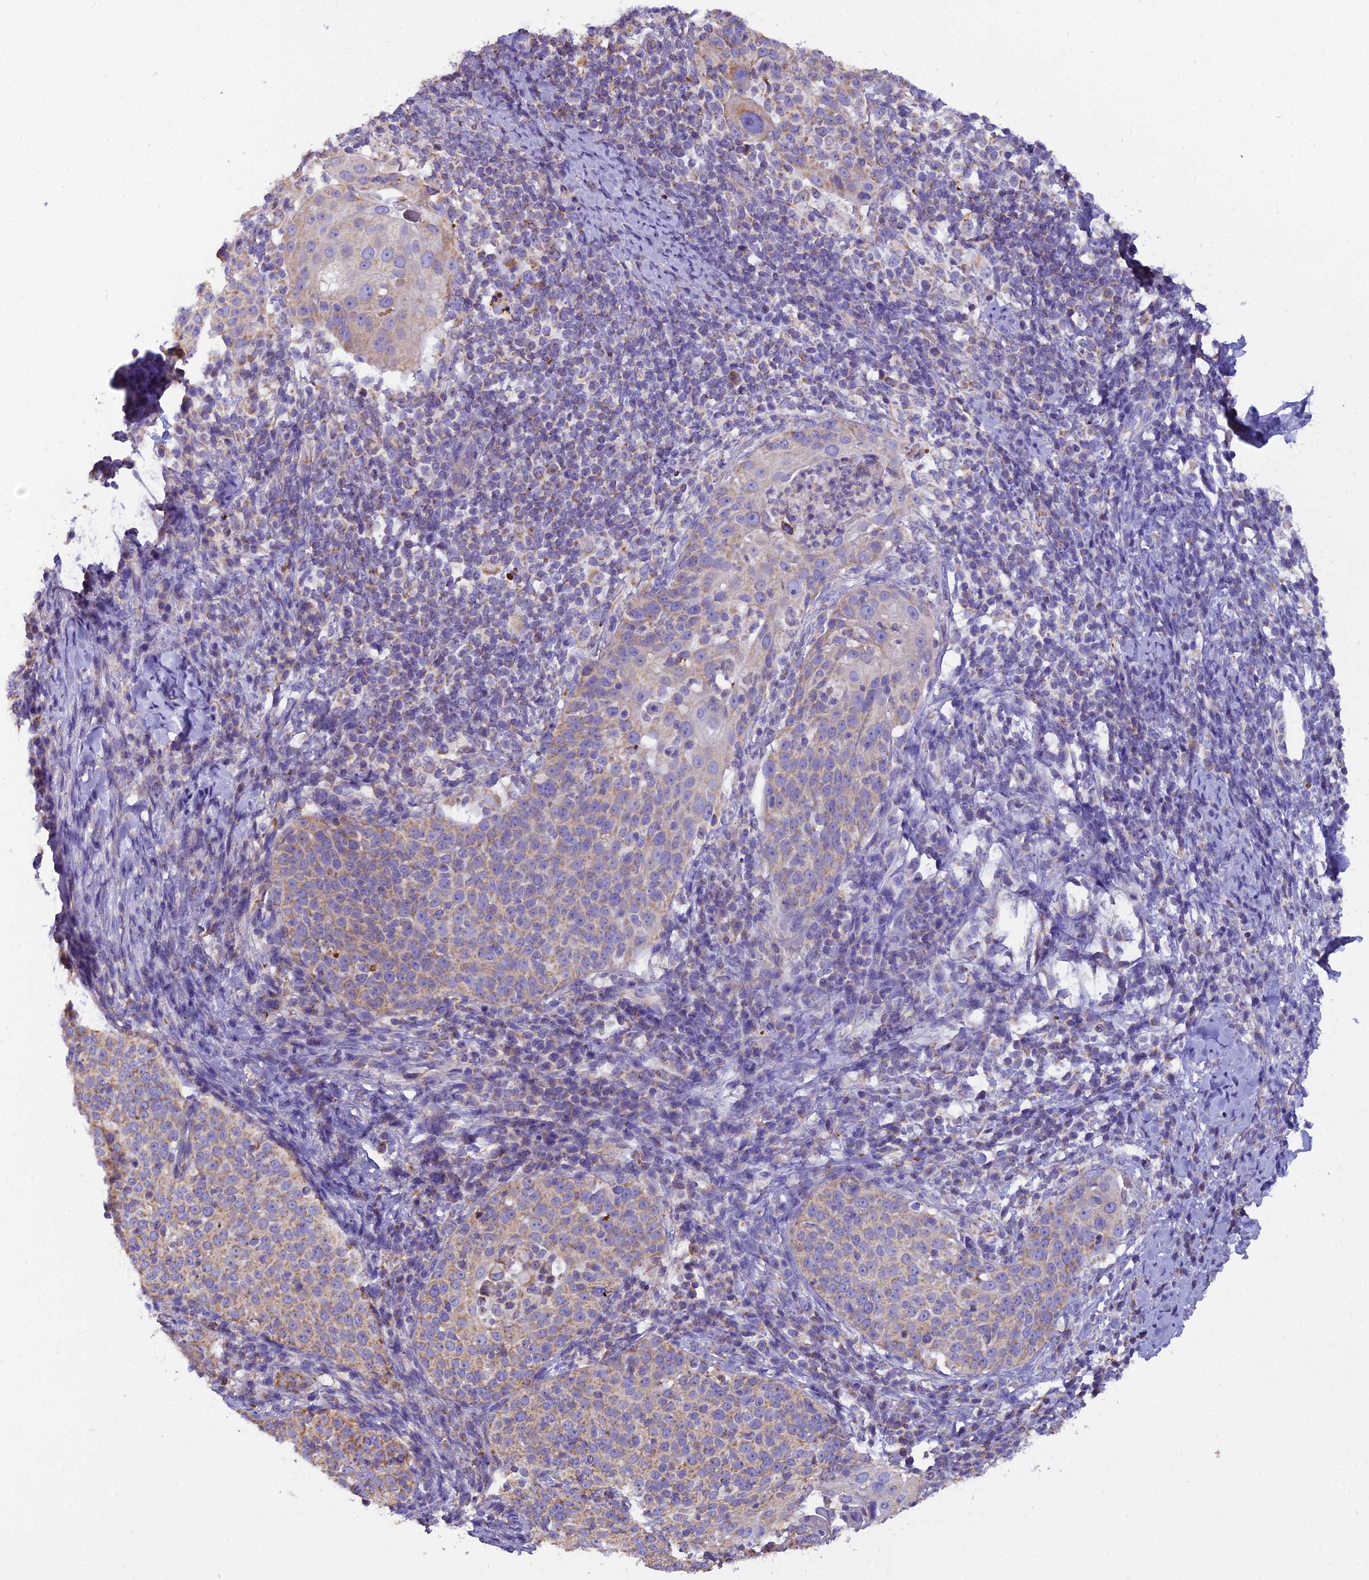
{"staining": {"intensity": "weak", "quantity": "25%-75%", "location": "cytoplasmic/membranous"}, "tissue": "cervical cancer", "cell_type": "Tumor cells", "image_type": "cancer", "snomed": [{"axis": "morphology", "description": "Squamous cell carcinoma, NOS"}, {"axis": "topography", "description": "Cervix"}], "caption": "An IHC photomicrograph of tumor tissue is shown. Protein staining in brown highlights weak cytoplasmic/membranous positivity in cervical squamous cell carcinoma within tumor cells.", "gene": "GPD1", "patient": {"sex": "female", "age": 57}}